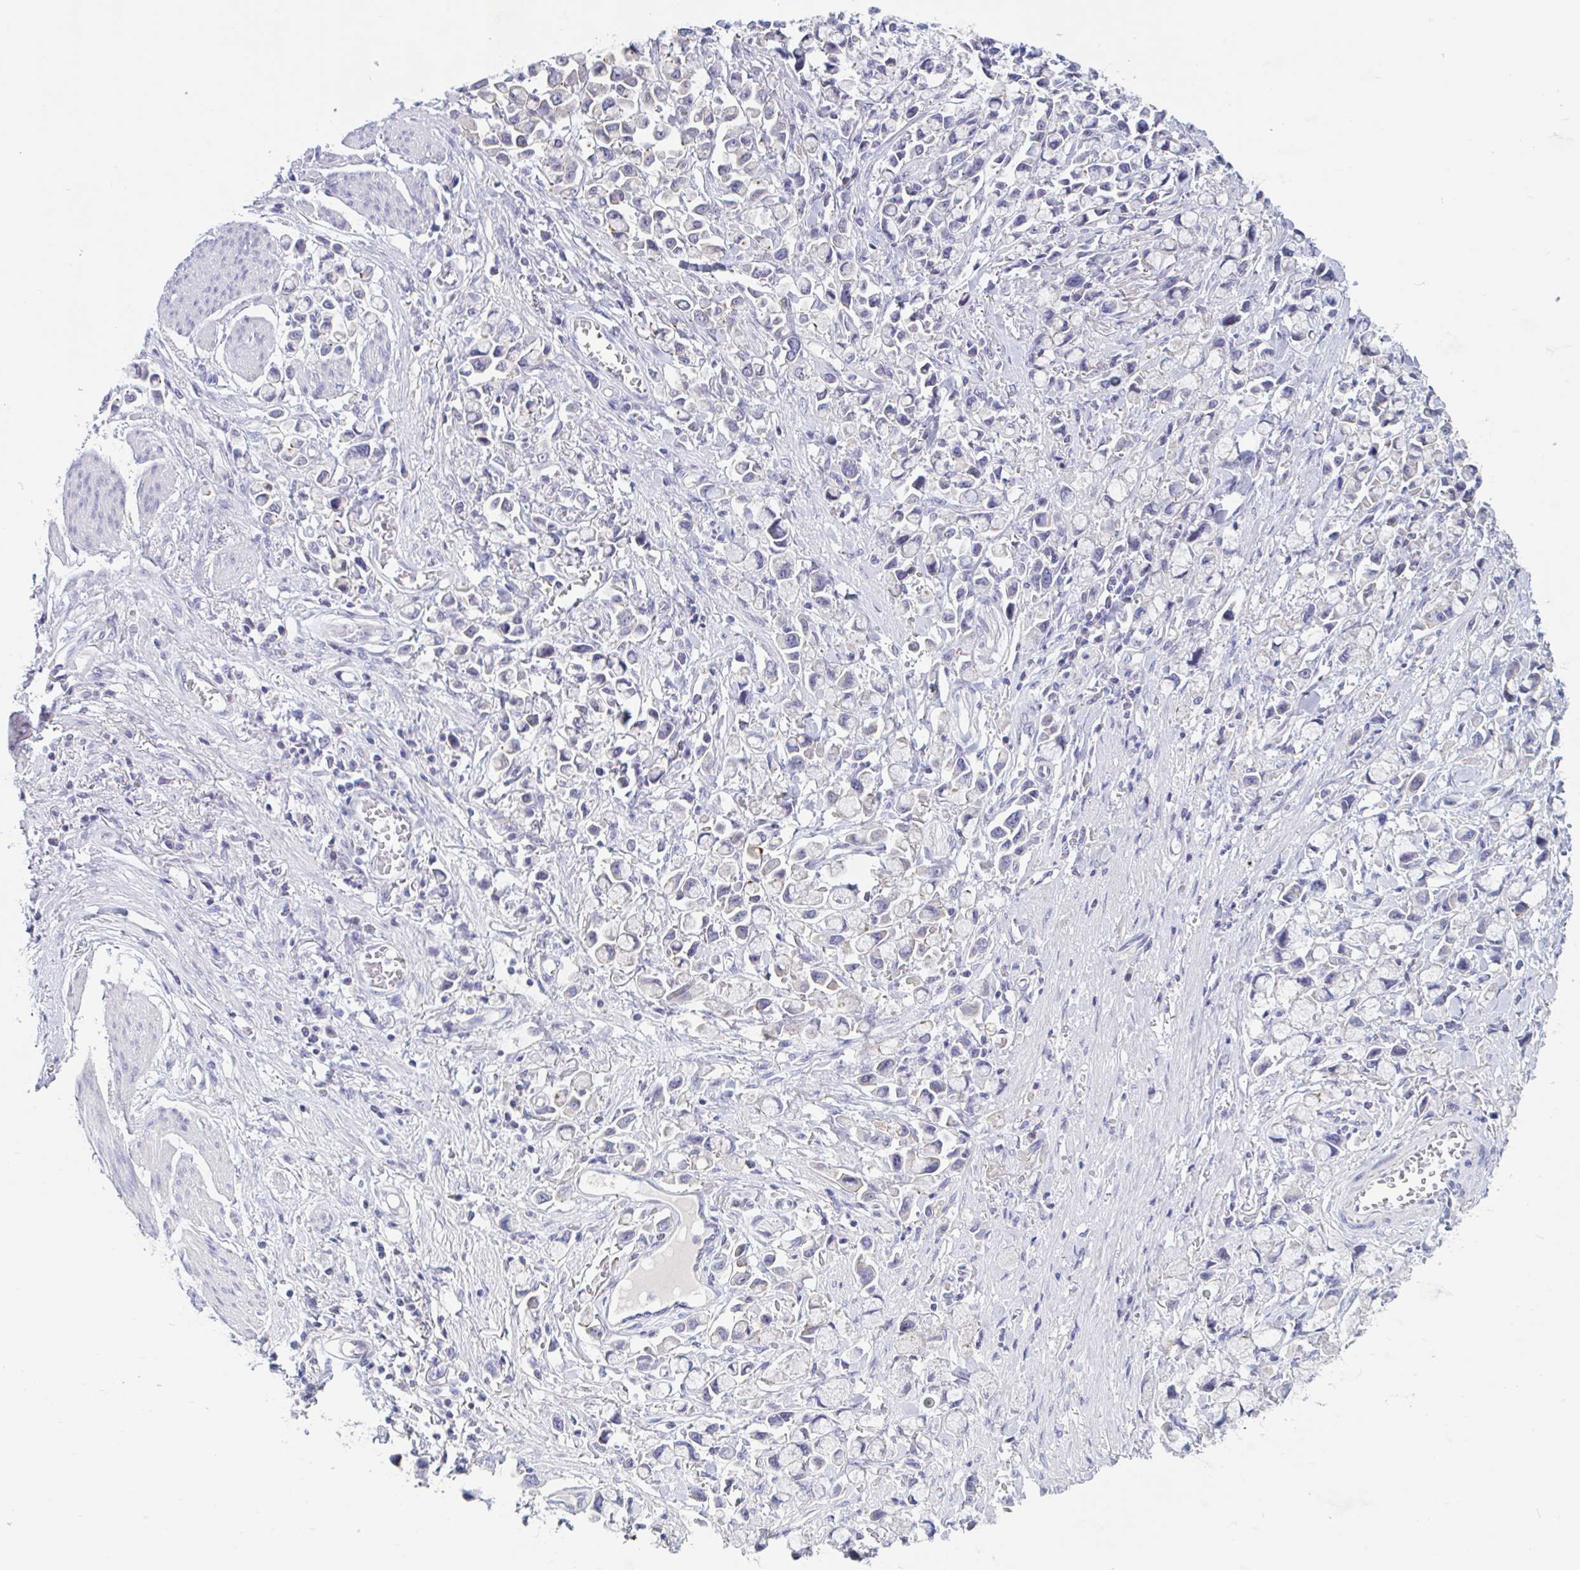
{"staining": {"intensity": "negative", "quantity": "none", "location": "none"}, "tissue": "stomach cancer", "cell_type": "Tumor cells", "image_type": "cancer", "snomed": [{"axis": "morphology", "description": "Adenocarcinoma, NOS"}, {"axis": "topography", "description": "Stomach"}], "caption": "Immunohistochemical staining of stomach adenocarcinoma displays no significant expression in tumor cells. The staining is performed using DAB brown chromogen with nuclei counter-stained in using hematoxylin.", "gene": "UNKL", "patient": {"sex": "female", "age": 81}}